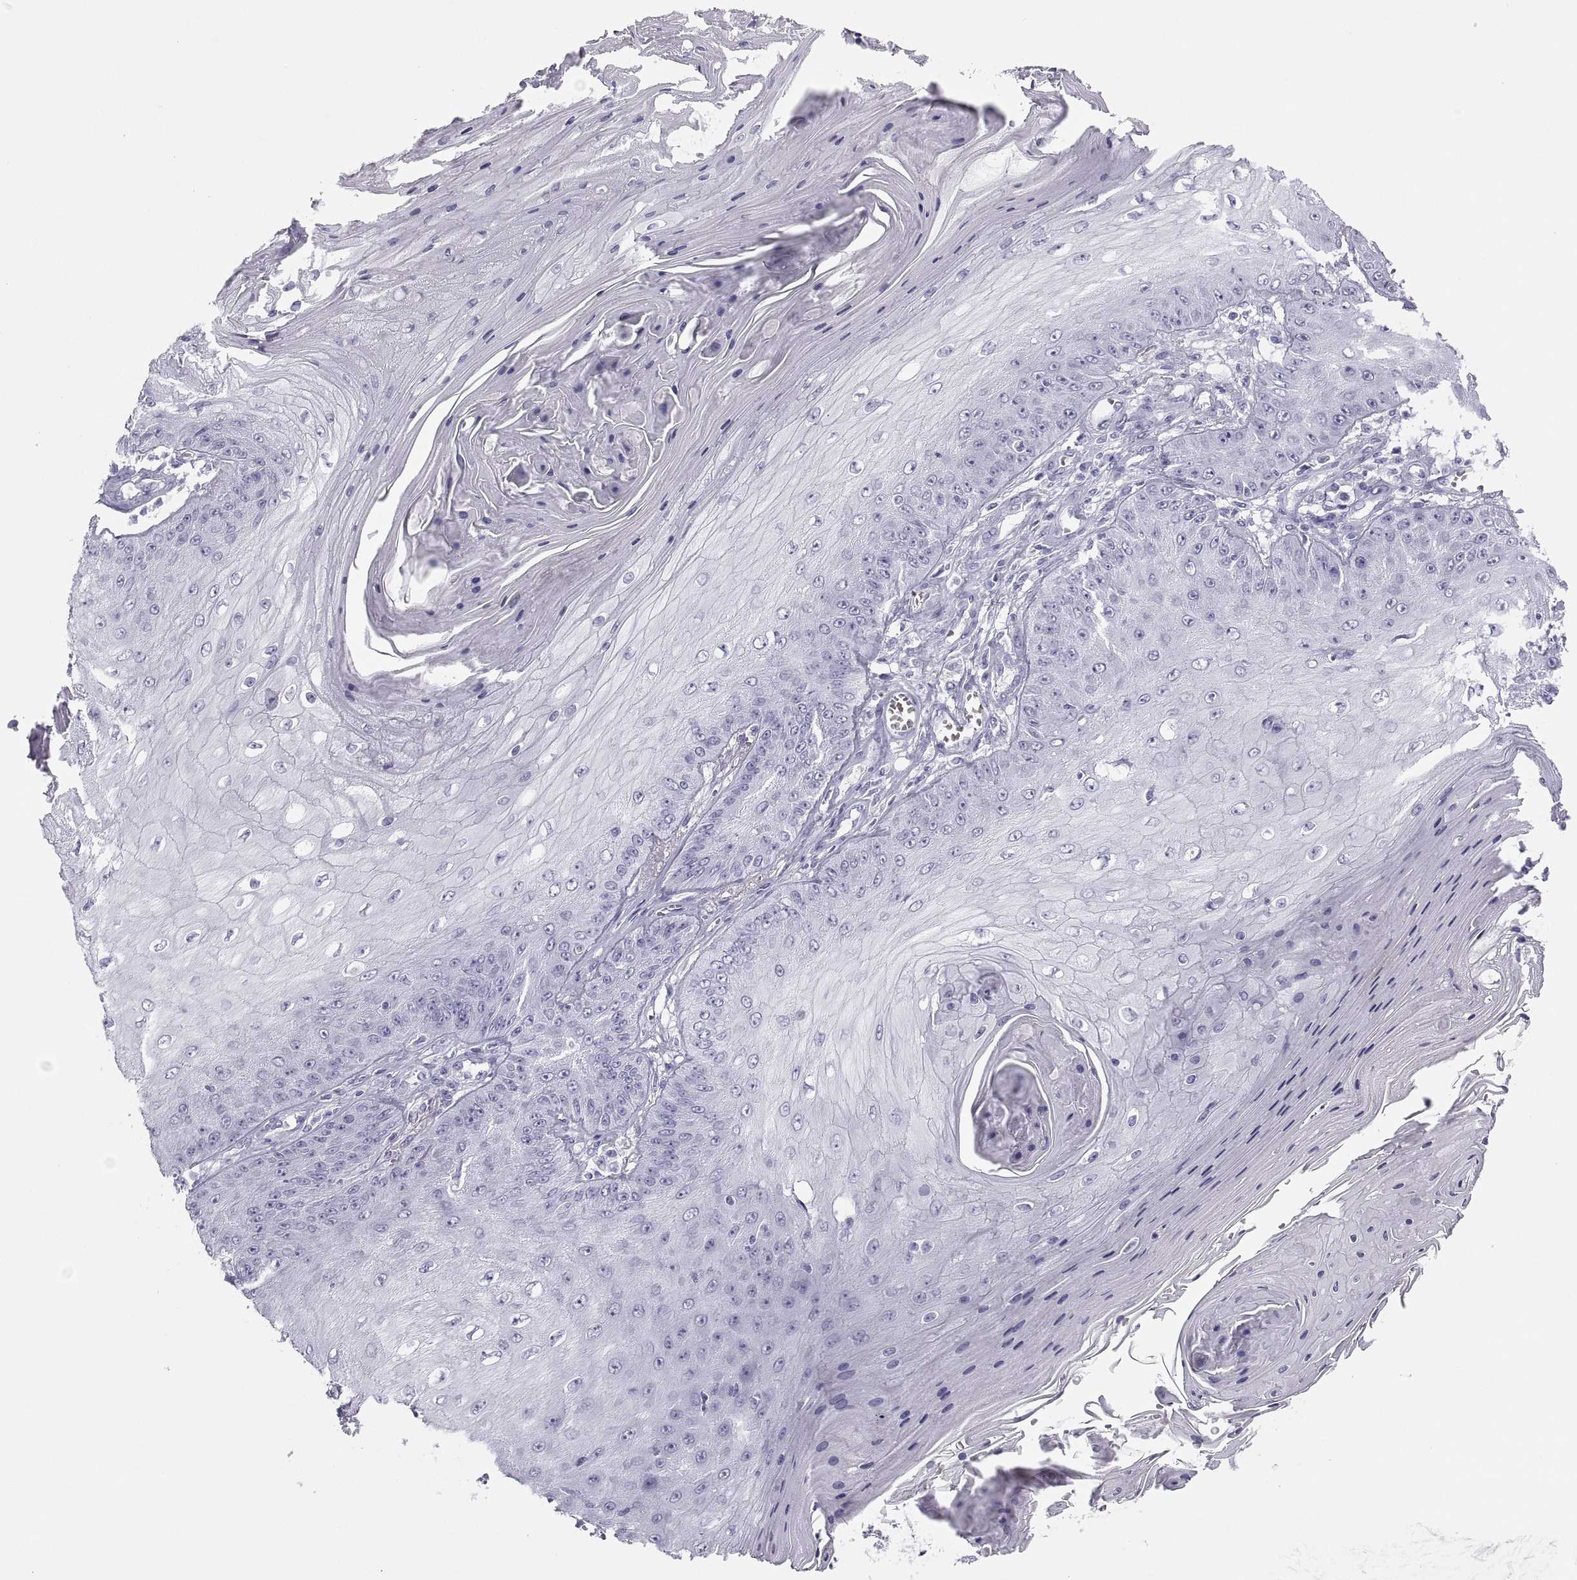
{"staining": {"intensity": "negative", "quantity": "none", "location": "none"}, "tissue": "skin cancer", "cell_type": "Tumor cells", "image_type": "cancer", "snomed": [{"axis": "morphology", "description": "Squamous cell carcinoma, NOS"}, {"axis": "topography", "description": "Skin"}], "caption": "Image shows no significant protein positivity in tumor cells of skin squamous cell carcinoma.", "gene": "SEMG1", "patient": {"sex": "male", "age": 70}}